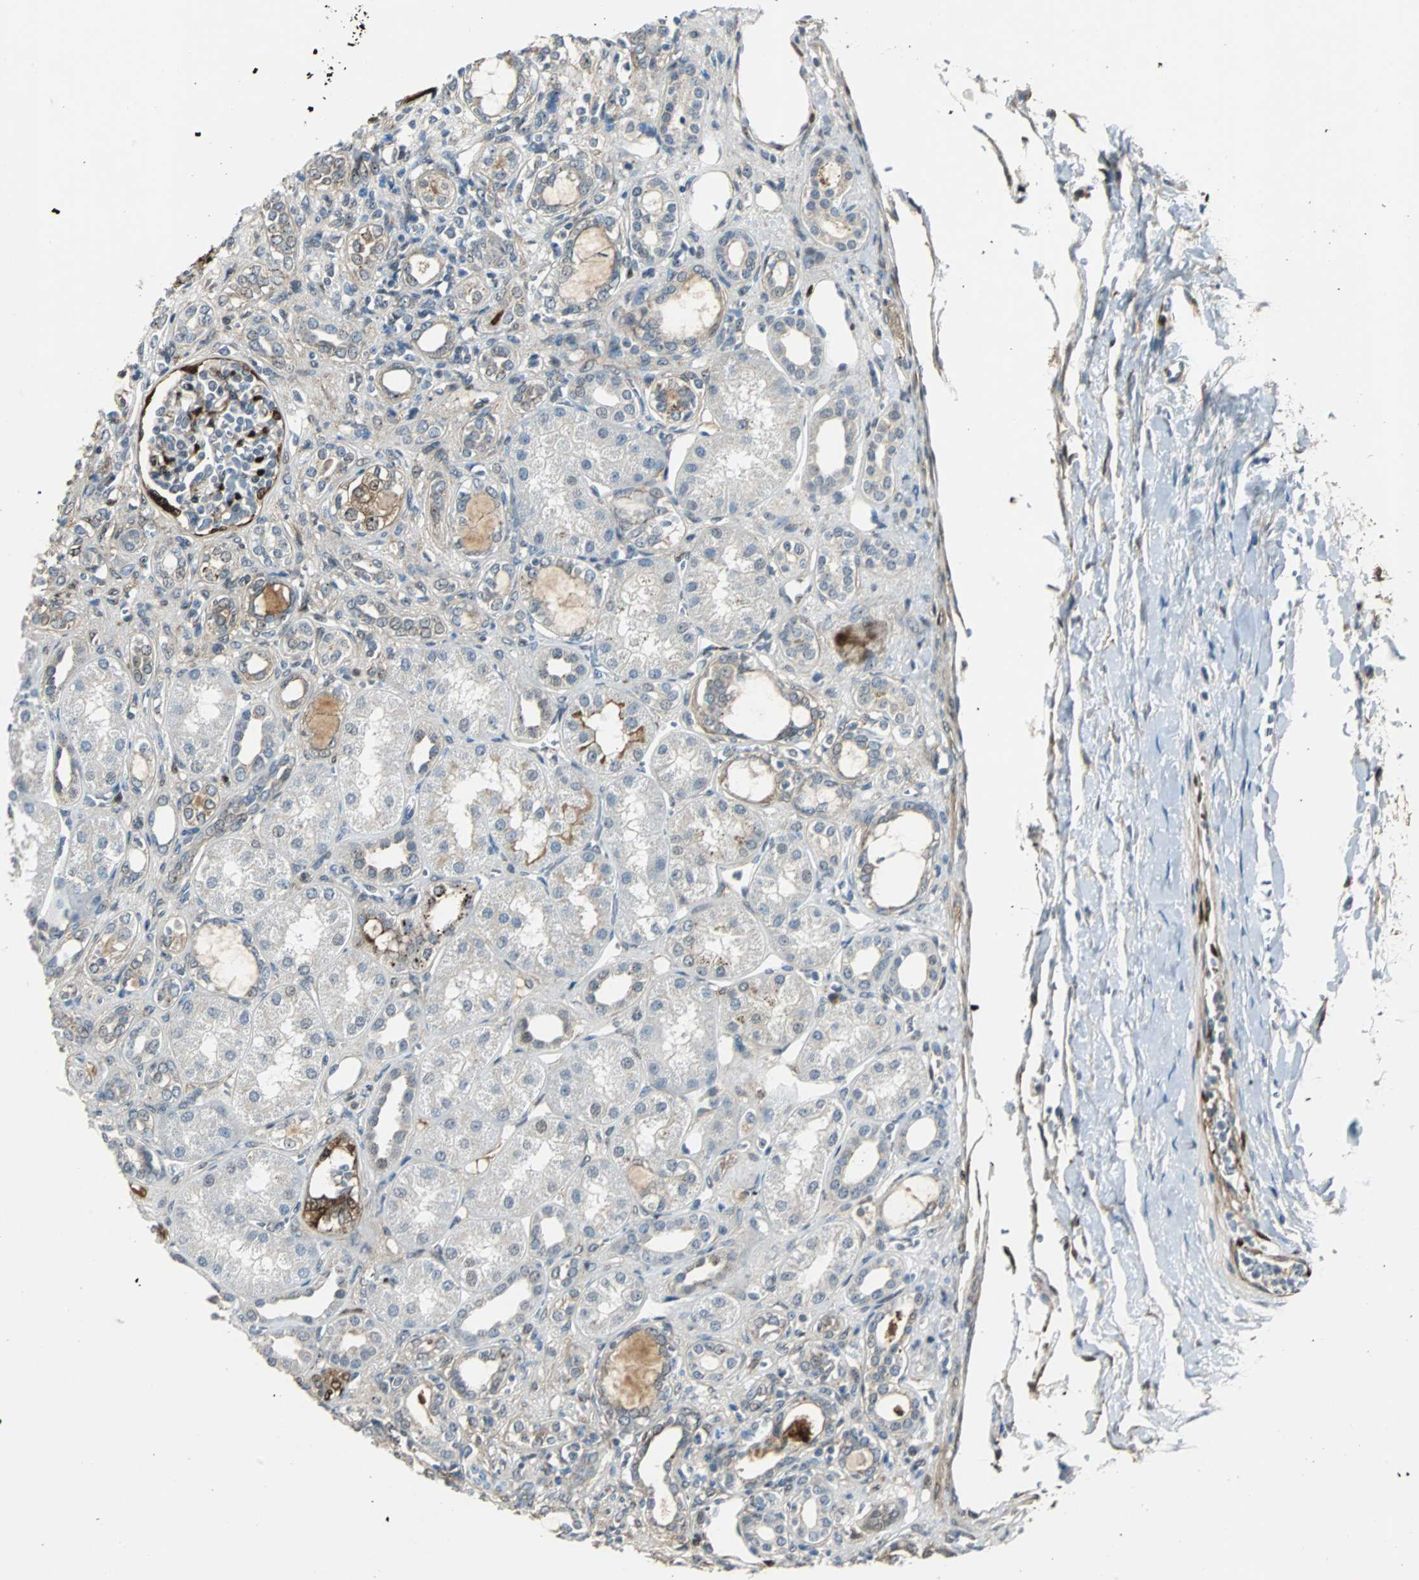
{"staining": {"intensity": "strong", "quantity": "<25%", "location": "nuclear"}, "tissue": "kidney", "cell_type": "Cells in glomeruli", "image_type": "normal", "snomed": [{"axis": "morphology", "description": "Normal tissue, NOS"}, {"axis": "topography", "description": "Kidney"}], "caption": "Kidney was stained to show a protein in brown. There is medium levels of strong nuclear staining in about <25% of cells in glomeruli. The staining was performed using DAB (3,3'-diaminobenzidine), with brown indicating positive protein expression. Nuclei are stained blue with hematoxylin.", "gene": "FHL2", "patient": {"sex": "male", "age": 7}}